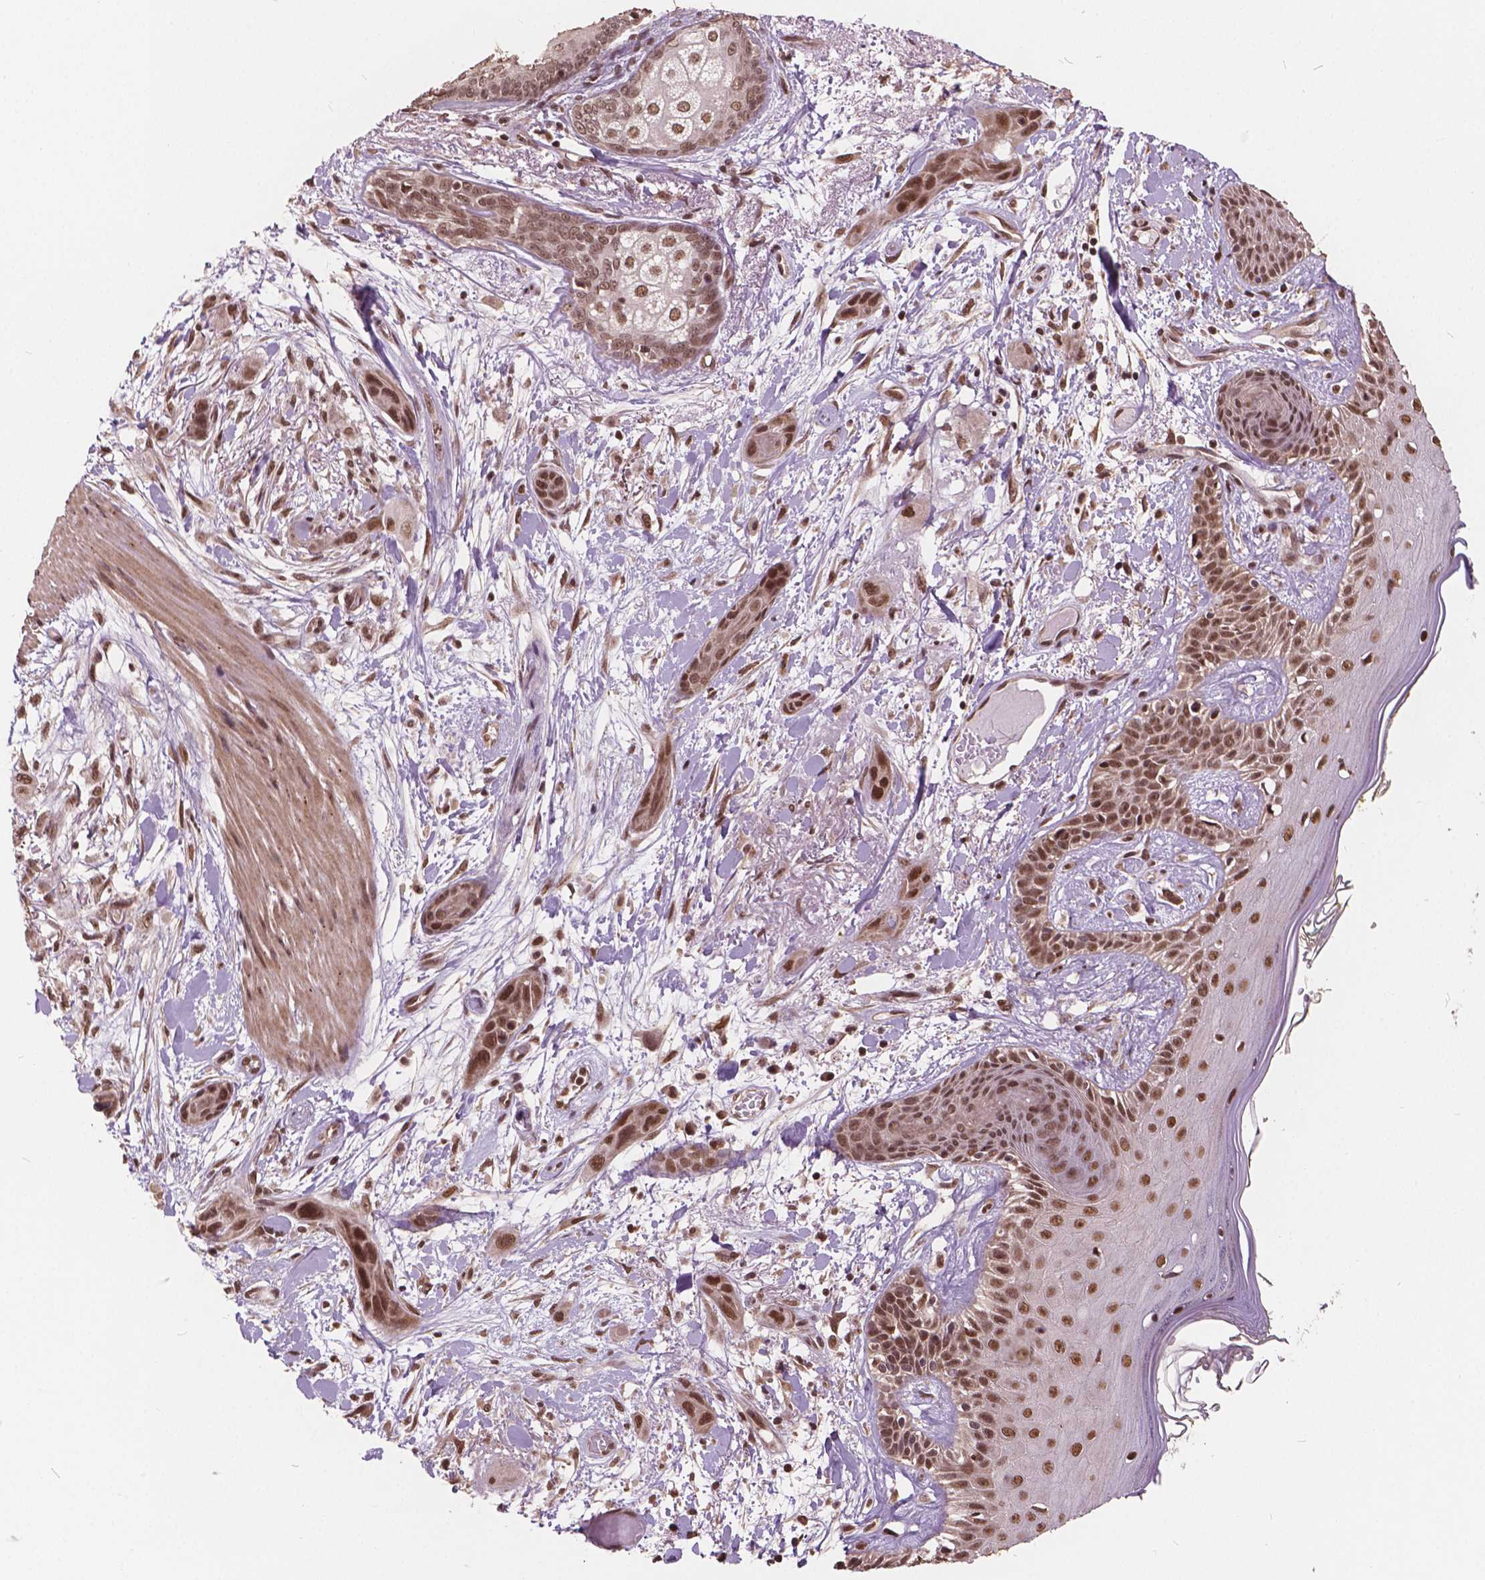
{"staining": {"intensity": "moderate", "quantity": ">75%", "location": "nuclear"}, "tissue": "skin cancer", "cell_type": "Tumor cells", "image_type": "cancer", "snomed": [{"axis": "morphology", "description": "Squamous cell carcinoma, NOS"}, {"axis": "topography", "description": "Skin"}], "caption": "Skin cancer (squamous cell carcinoma) tissue shows moderate nuclear staining in about >75% of tumor cells, visualized by immunohistochemistry.", "gene": "GPS2", "patient": {"sex": "male", "age": 79}}